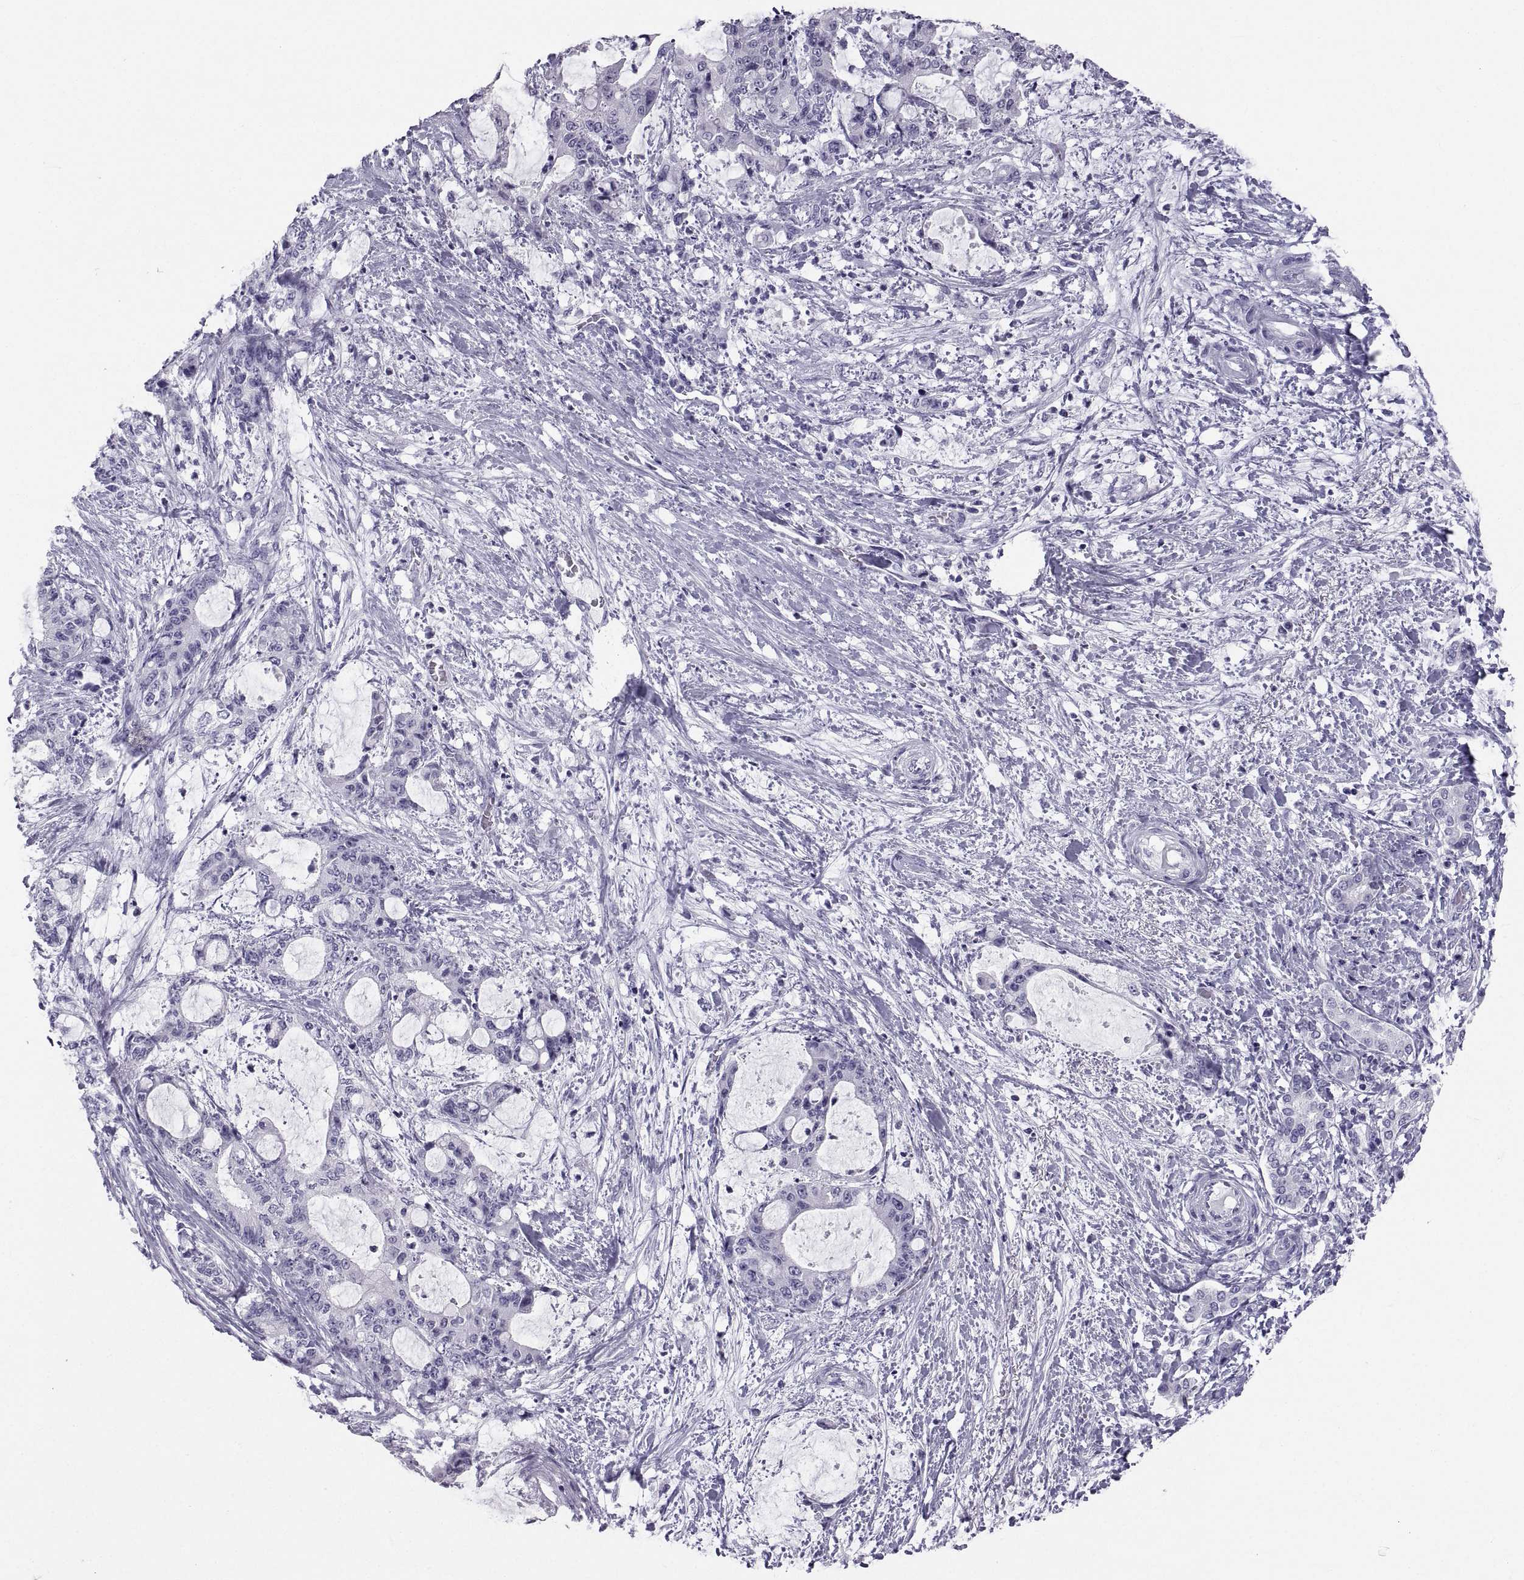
{"staining": {"intensity": "negative", "quantity": "none", "location": "none"}, "tissue": "liver cancer", "cell_type": "Tumor cells", "image_type": "cancer", "snomed": [{"axis": "morphology", "description": "Normal tissue, NOS"}, {"axis": "morphology", "description": "Cholangiocarcinoma"}, {"axis": "topography", "description": "Liver"}, {"axis": "topography", "description": "Peripheral nerve tissue"}], "caption": "Tumor cells are negative for brown protein staining in liver cancer (cholangiocarcinoma).", "gene": "PCSK1N", "patient": {"sex": "female", "age": 73}}